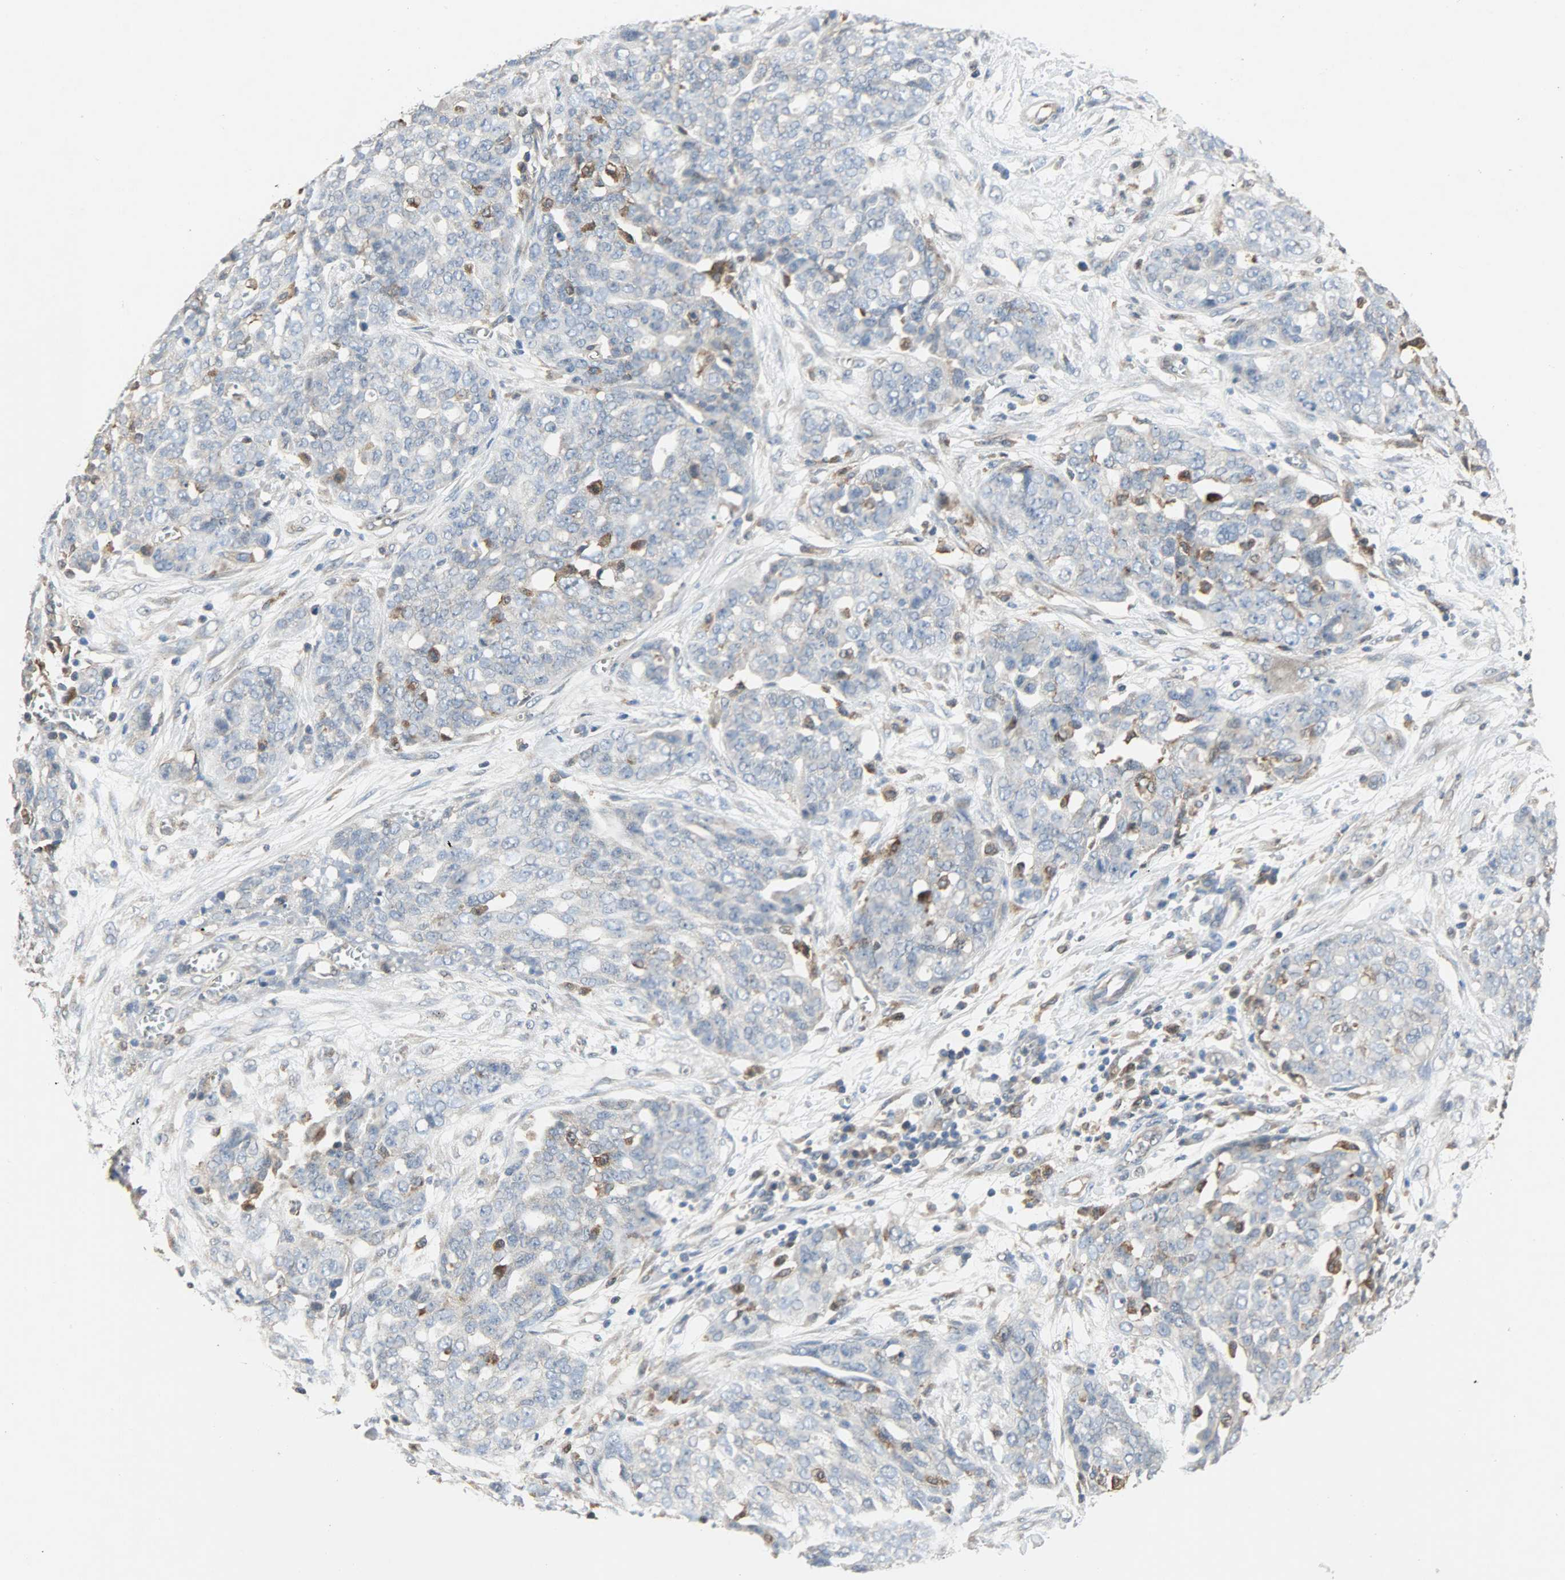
{"staining": {"intensity": "weak", "quantity": ">75%", "location": "cytoplasmic/membranous"}, "tissue": "ovarian cancer", "cell_type": "Tumor cells", "image_type": "cancer", "snomed": [{"axis": "morphology", "description": "Cystadenocarcinoma, serous, NOS"}, {"axis": "topography", "description": "Soft tissue"}, {"axis": "topography", "description": "Ovary"}], "caption": "Ovarian cancer (serous cystadenocarcinoma) stained with DAB (3,3'-diaminobenzidine) immunohistochemistry exhibits low levels of weak cytoplasmic/membranous positivity in about >75% of tumor cells.", "gene": "TRIM21", "patient": {"sex": "female", "age": 57}}